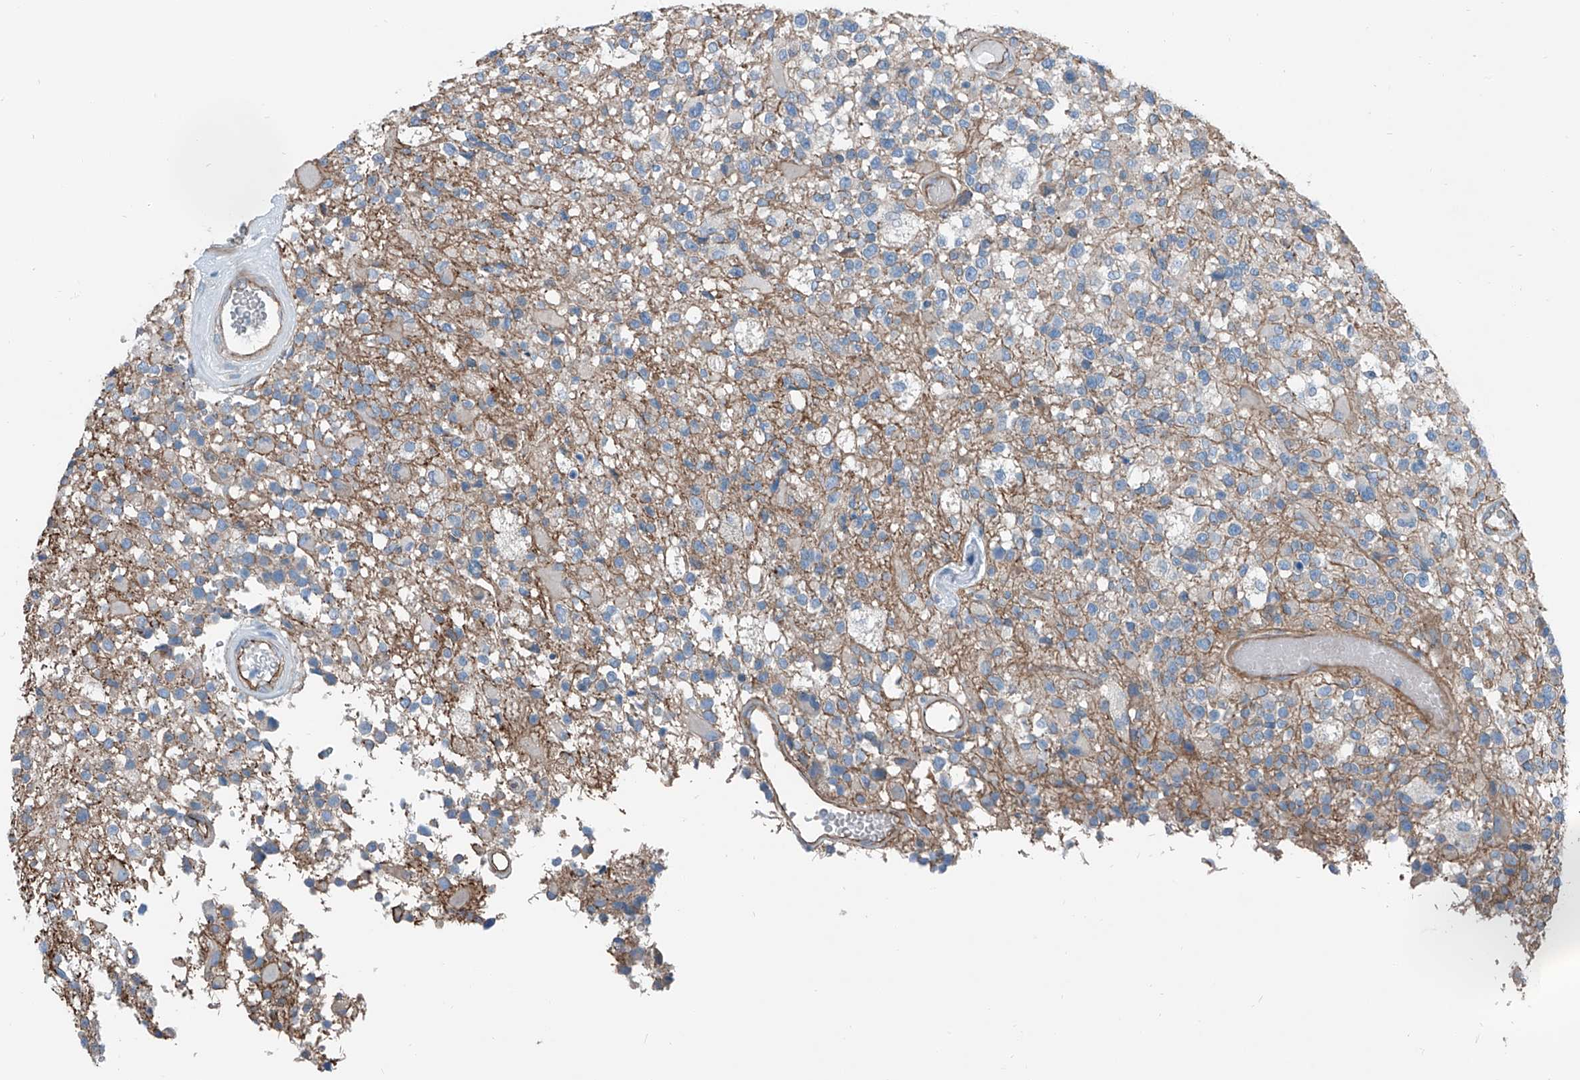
{"staining": {"intensity": "negative", "quantity": "none", "location": "none"}, "tissue": "glioma", "cell_type": "Tumor cells", "image_type": "cancer", "snomed": [{"axis": "morphology", "description": "Glioma, malignant, High grade"}, {"axis": "morphology", "description": "Glioblastoma, NOS"}, {"axis": "topography", "description": "Brain"}], "caption": "Glioma stained for a protein using immunohistochemistry (IHC) reveals no staining tumor cells.", "gene": "THEMIS2", "patient": {"sex": "male", "age": 60}}